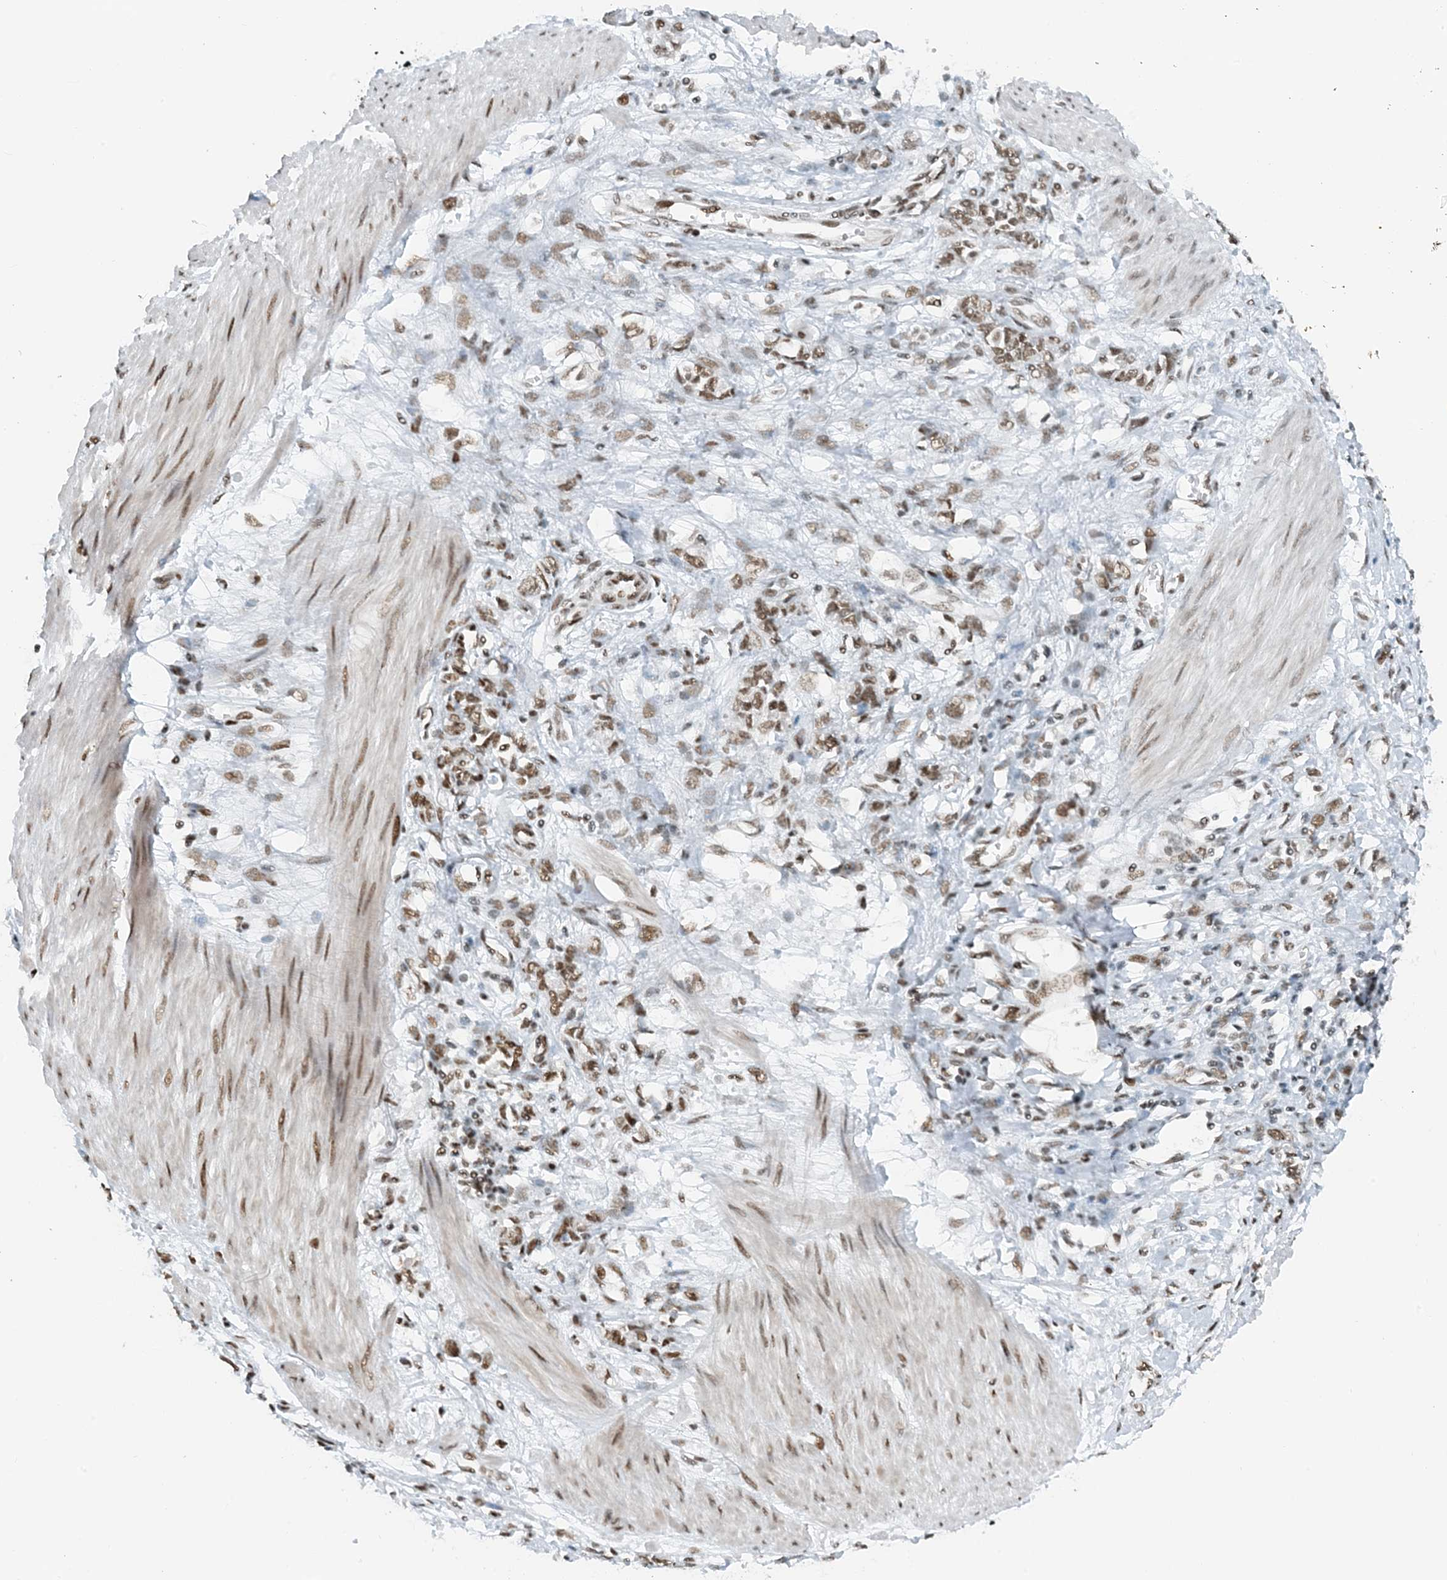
{"staining": {"intensity": "moderate", "quantity": ">75%", "location": "nuclear"}, "tissue": "stomach cancer", "cell_type": "Tumor cells", "image_type": "cancer", "snomed": [{"axis": "morphology", "description": "Adenocarcinoma, NOS"}, {"axis": "topography", "description": "Stomach"}], "caption": "A high-resolution micrograph shows IHC staining of stomach cancer (adenocarcinoma), which demonstrates moderate nuclear staining in about >75% of tumor cells.", "gene": "ZNF500", "patient": {"sex": "female", "age": 76}}